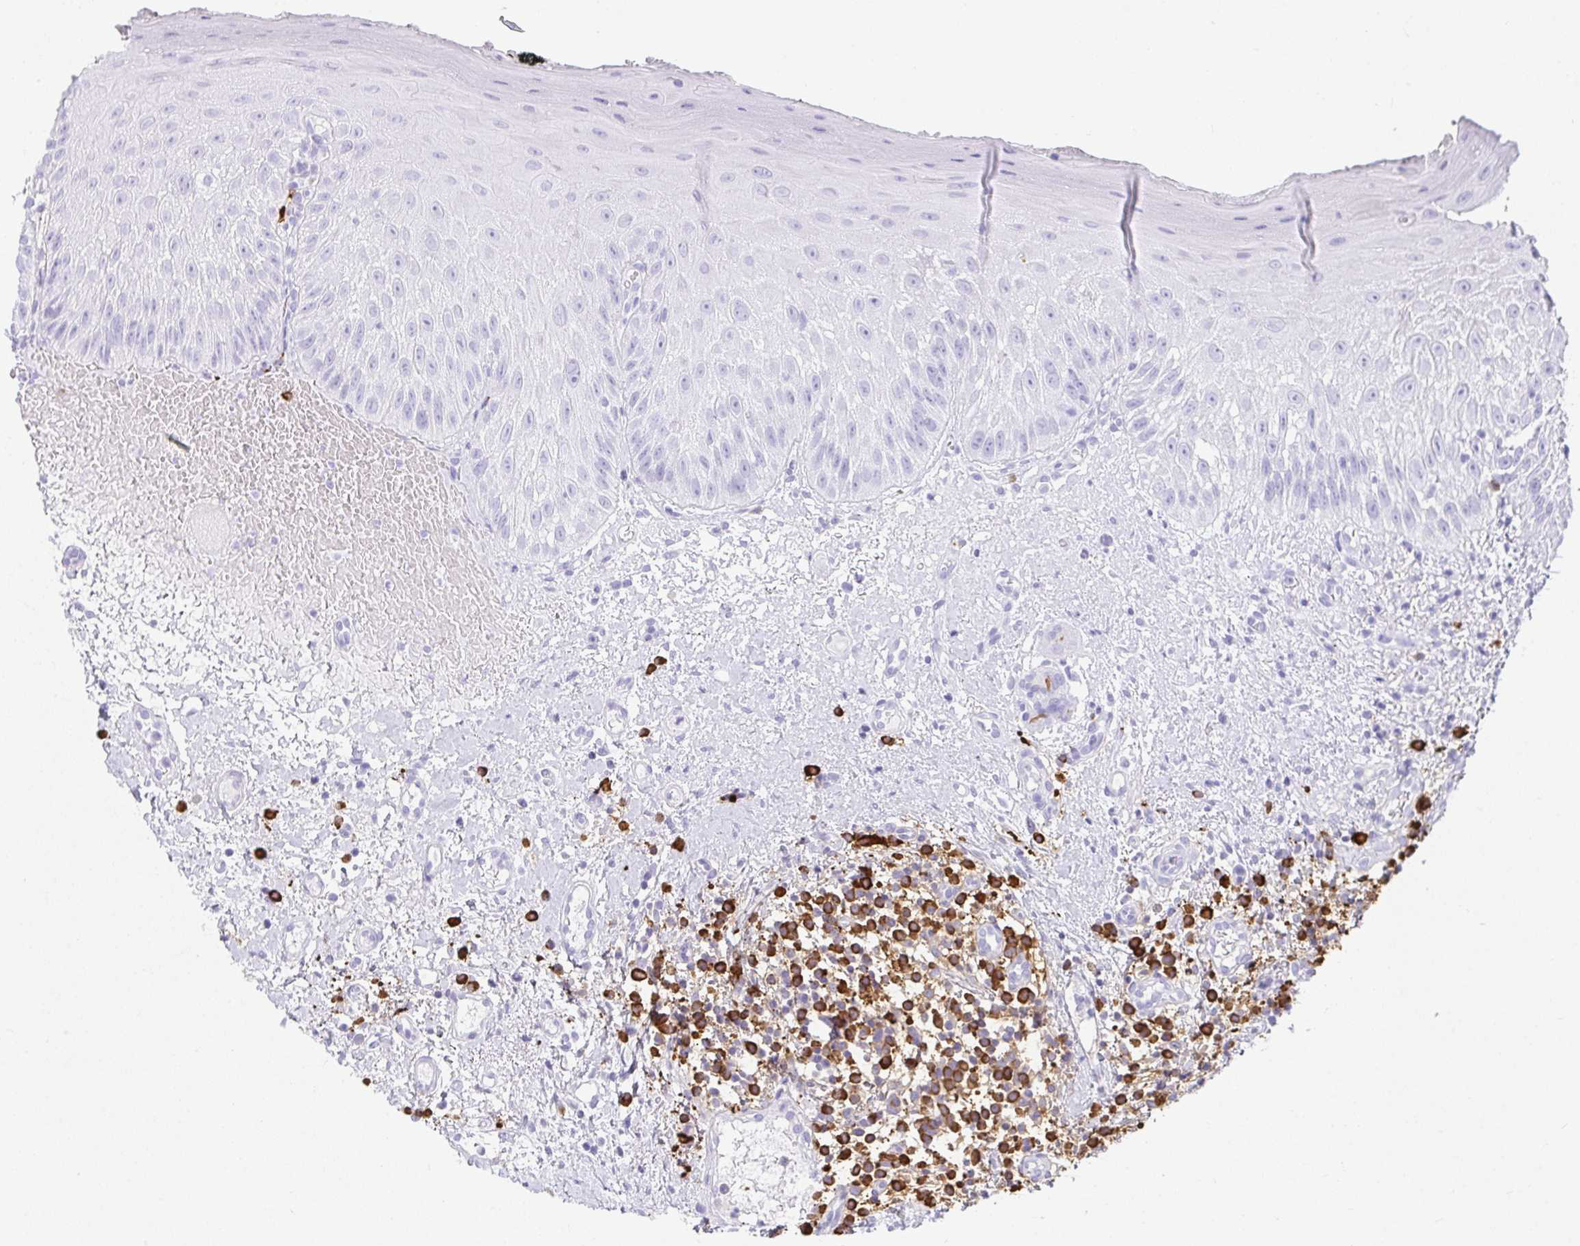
{"staining": {"intensity": "negative", "quantity": "none", "location": "none"}, "tissue": "oral mucosa", "cell_type": "Squamous epithelial cells", "image_type": "normal", "snomed": [{"axis": "morphology", "description": "Normal tissue, NOS"}, {"axis": "topography", "description": "Oral tissue"}, {"axis": "topography", "description": "Tounge, NOS"}], "caption": "This image is of benign oral mucosa stained with IHC to label a protein in brown with the nuclei are counter-stained blue. There is no positivity in squamous epithelial cells.", "gene": "CDADC1", "patient": {"sex": "male", "age": 83}}